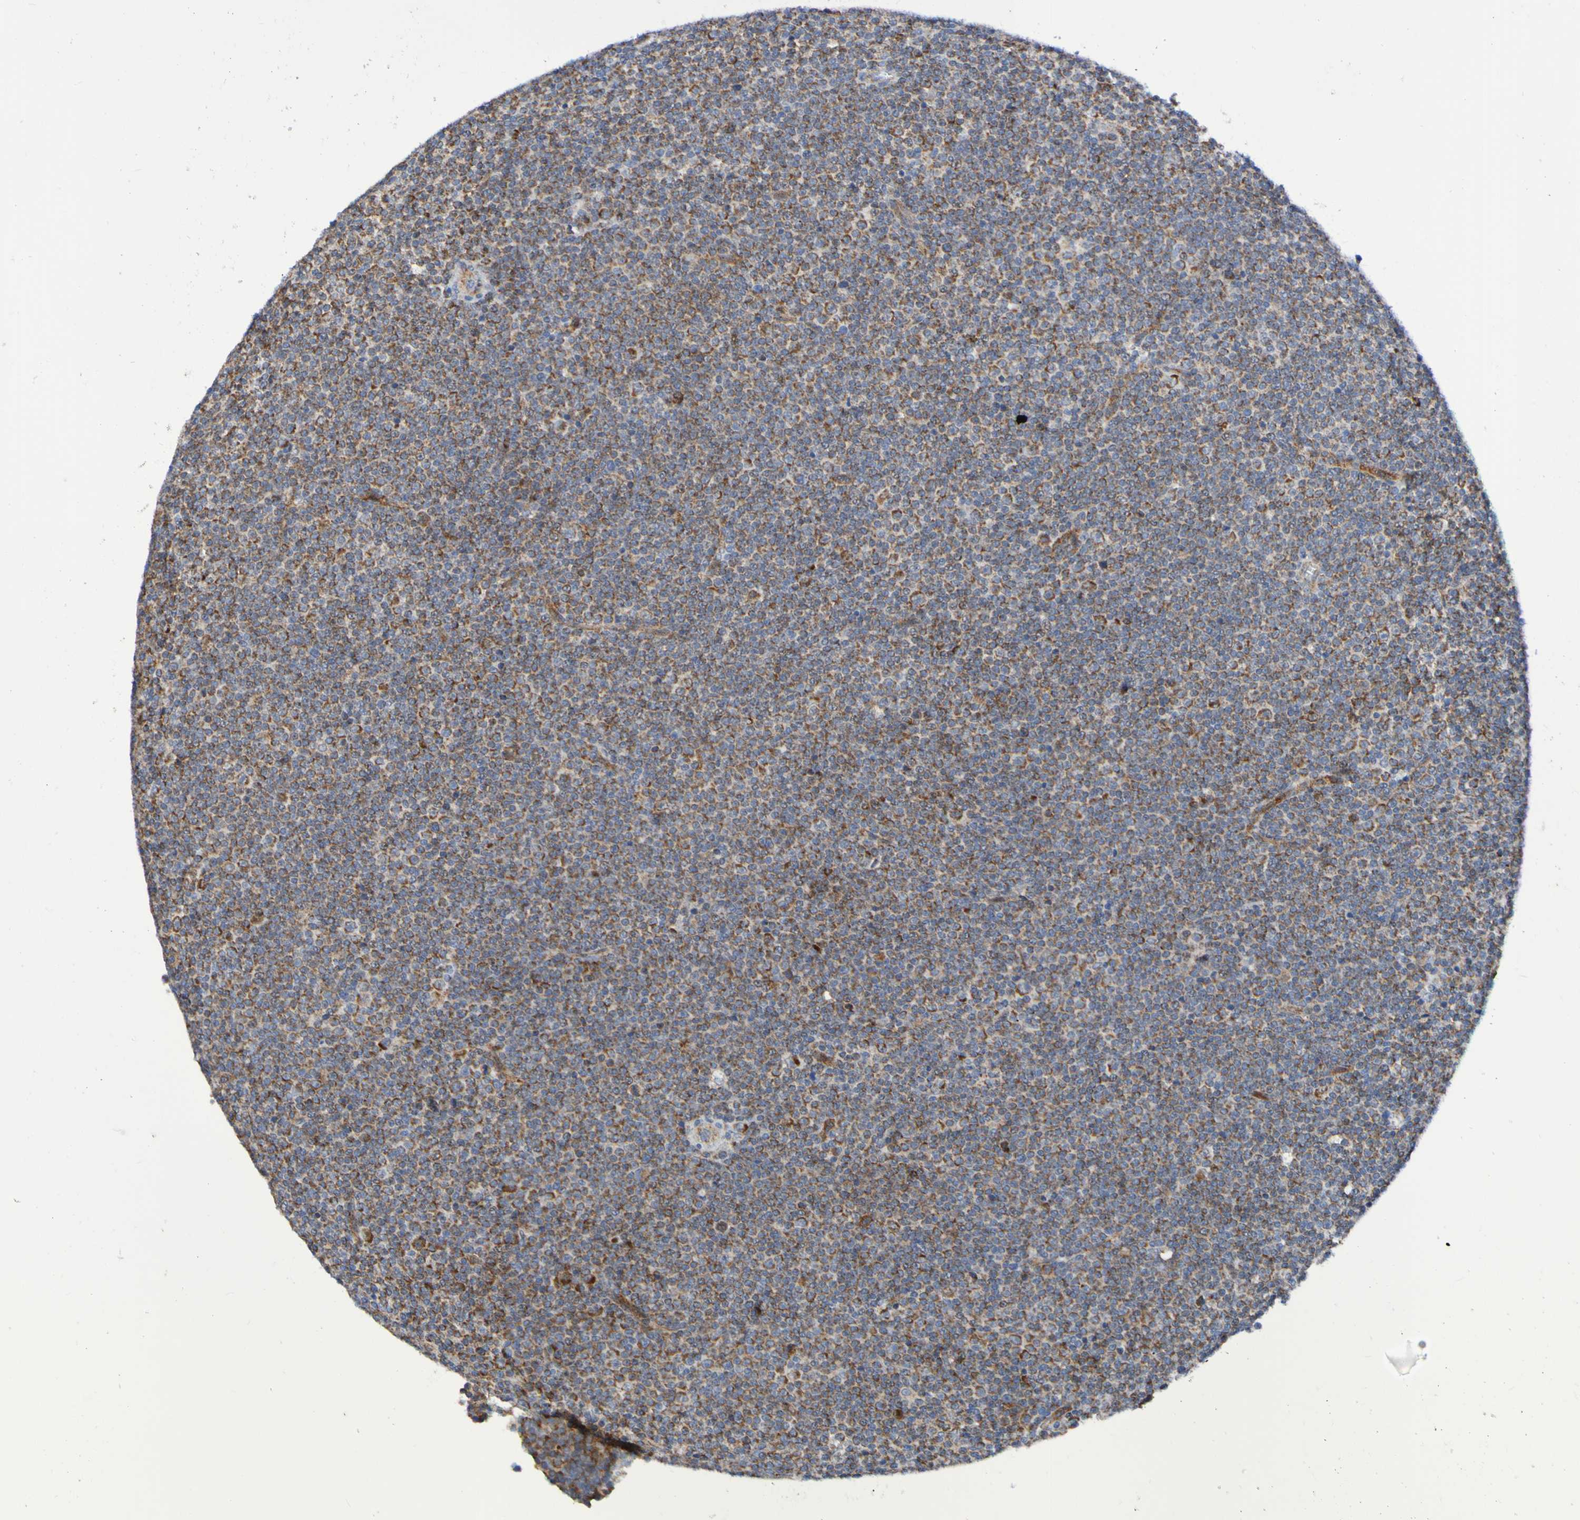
{"staining": {"intensity": "weak", "quantity": ">75%", "location": "cytoplasmic/membranous"}, "tissue": "lymphoma", "cell_type": "Tumor cells", "image_type": "cancer", "snomed": [{"axis": "morphology", "description": "Malignant lymphoma, non-Hodgkin's type, Low grade"}, {"axis": "topography", "description": "Lymph node"}], "caption": "Immunohistochemistry (IHC) photomicrograph of neoplastic tissue: human malignant lymphoma, non-Hodgkin's type (low-grade) stained using IHC shows low levels of weak protein expression localized specifically in the cytoplasmic/membranous of tumor cells, appearing as a cytoplasmic/membranous brown color.", "gene": "GJB1", "patient": {"sex": "female", "age": 67}}